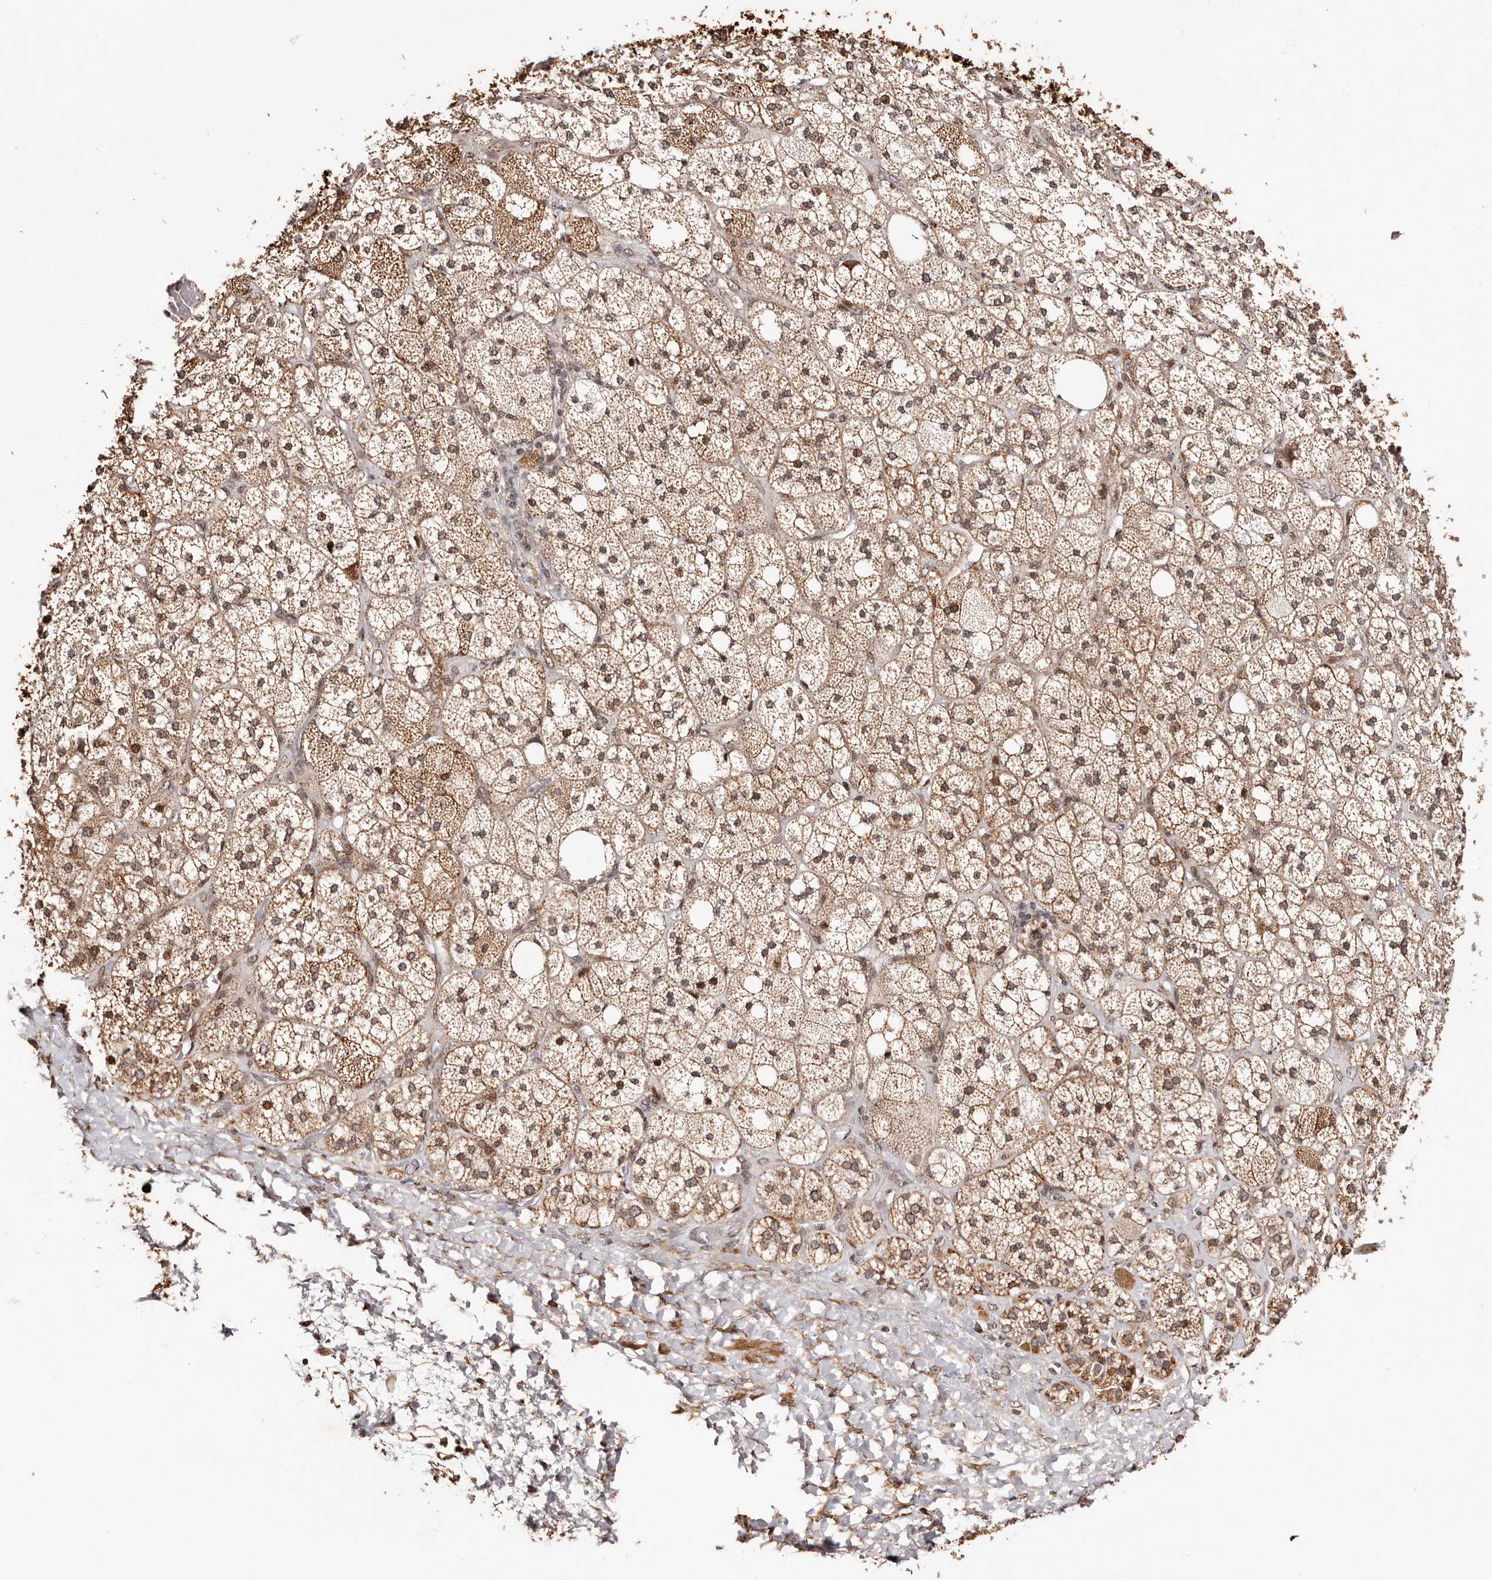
{"staining": {"intensity": "moderate", "quantity": ">75%", "location": "cytoplasmic/membranous,nuclear"}, "tissue": "adrenal gland", "cell_type": "Glandular cells", "image_type": "normal", "snomed": [{"axis": "morphology", "description": "Normal tissue, NOS"}, {"axis": "topography", "description": "Adrenal gland"}], "caption": "High-power microscopy captured an immunohistochemistry (IHC) image of unremarkable adrenal gland, revealing moderate cytoplasmic/membranous,nuclear staining in approximately >75% of glandular cells.", "gene": "HIVEP3", "patient": {"sex": "male", "age": 61}}